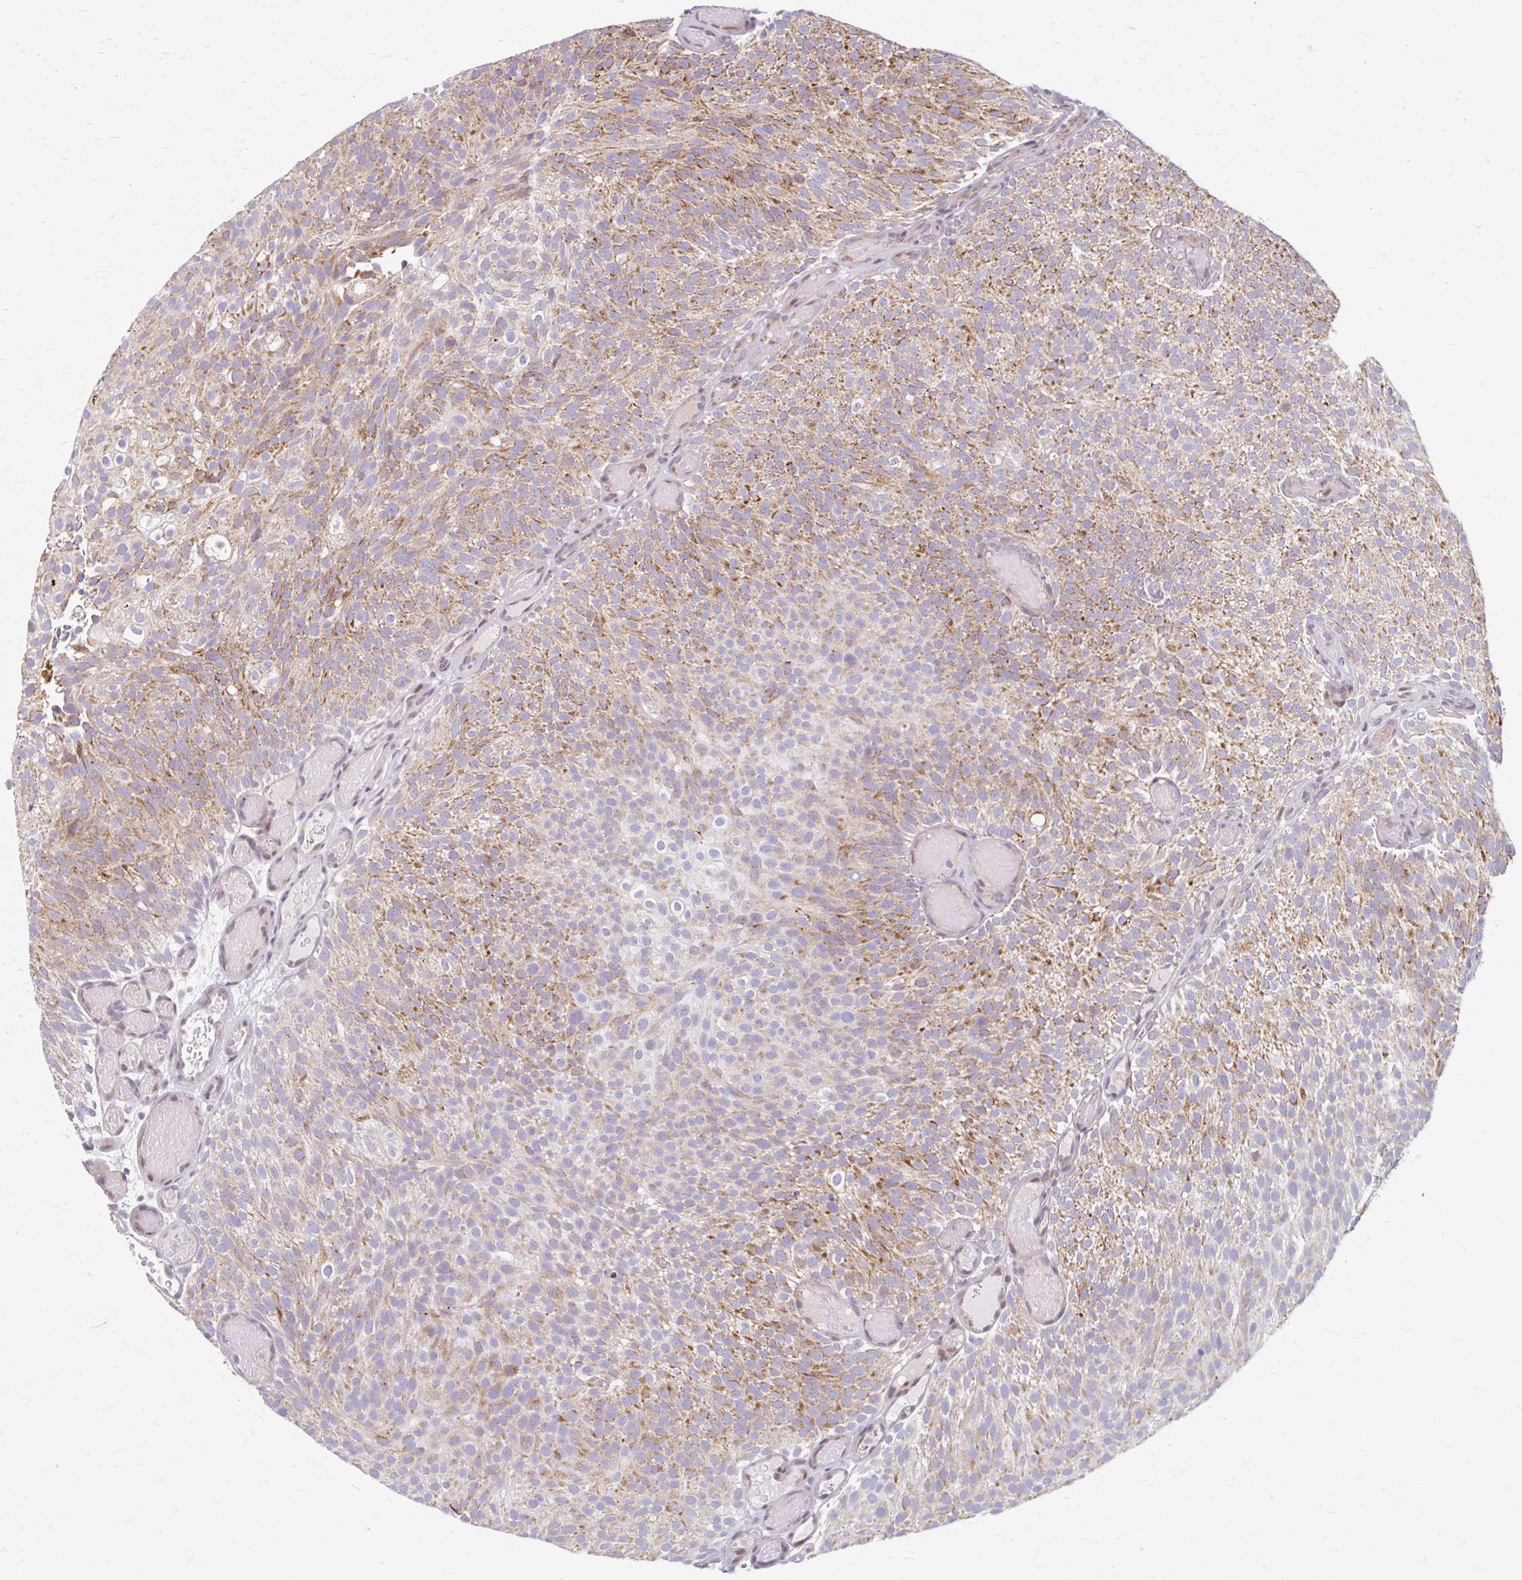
{"staining": {"intensity": "moderate", "quantity": ">75%", "location": "cytoplasmic/membranous"}, "tissue": "urothelial cancer", "cell_type": "Tumor cells", "image_type": "cancer", "snomed": [{"axis": "morphology", "description": "Urothelial carcinoma, Low grade"}, {"axis": "topography", "description": "Urinary bladder"}], "caption": "Immunohistochemistry staining of low-grade urothelial carcinoma, which displays medium levels of moderate cytoplasmic/membranous expression in about >75% of tumor cells indicating moderate cytoplasmic/membranous protein expression. The staining was performed using DAB (brown) for protein detection and nuclei were counterstained in hematoxylin (blue).", "gene": "BEAN1", "patient": {"sex": "male", "age": 78}}